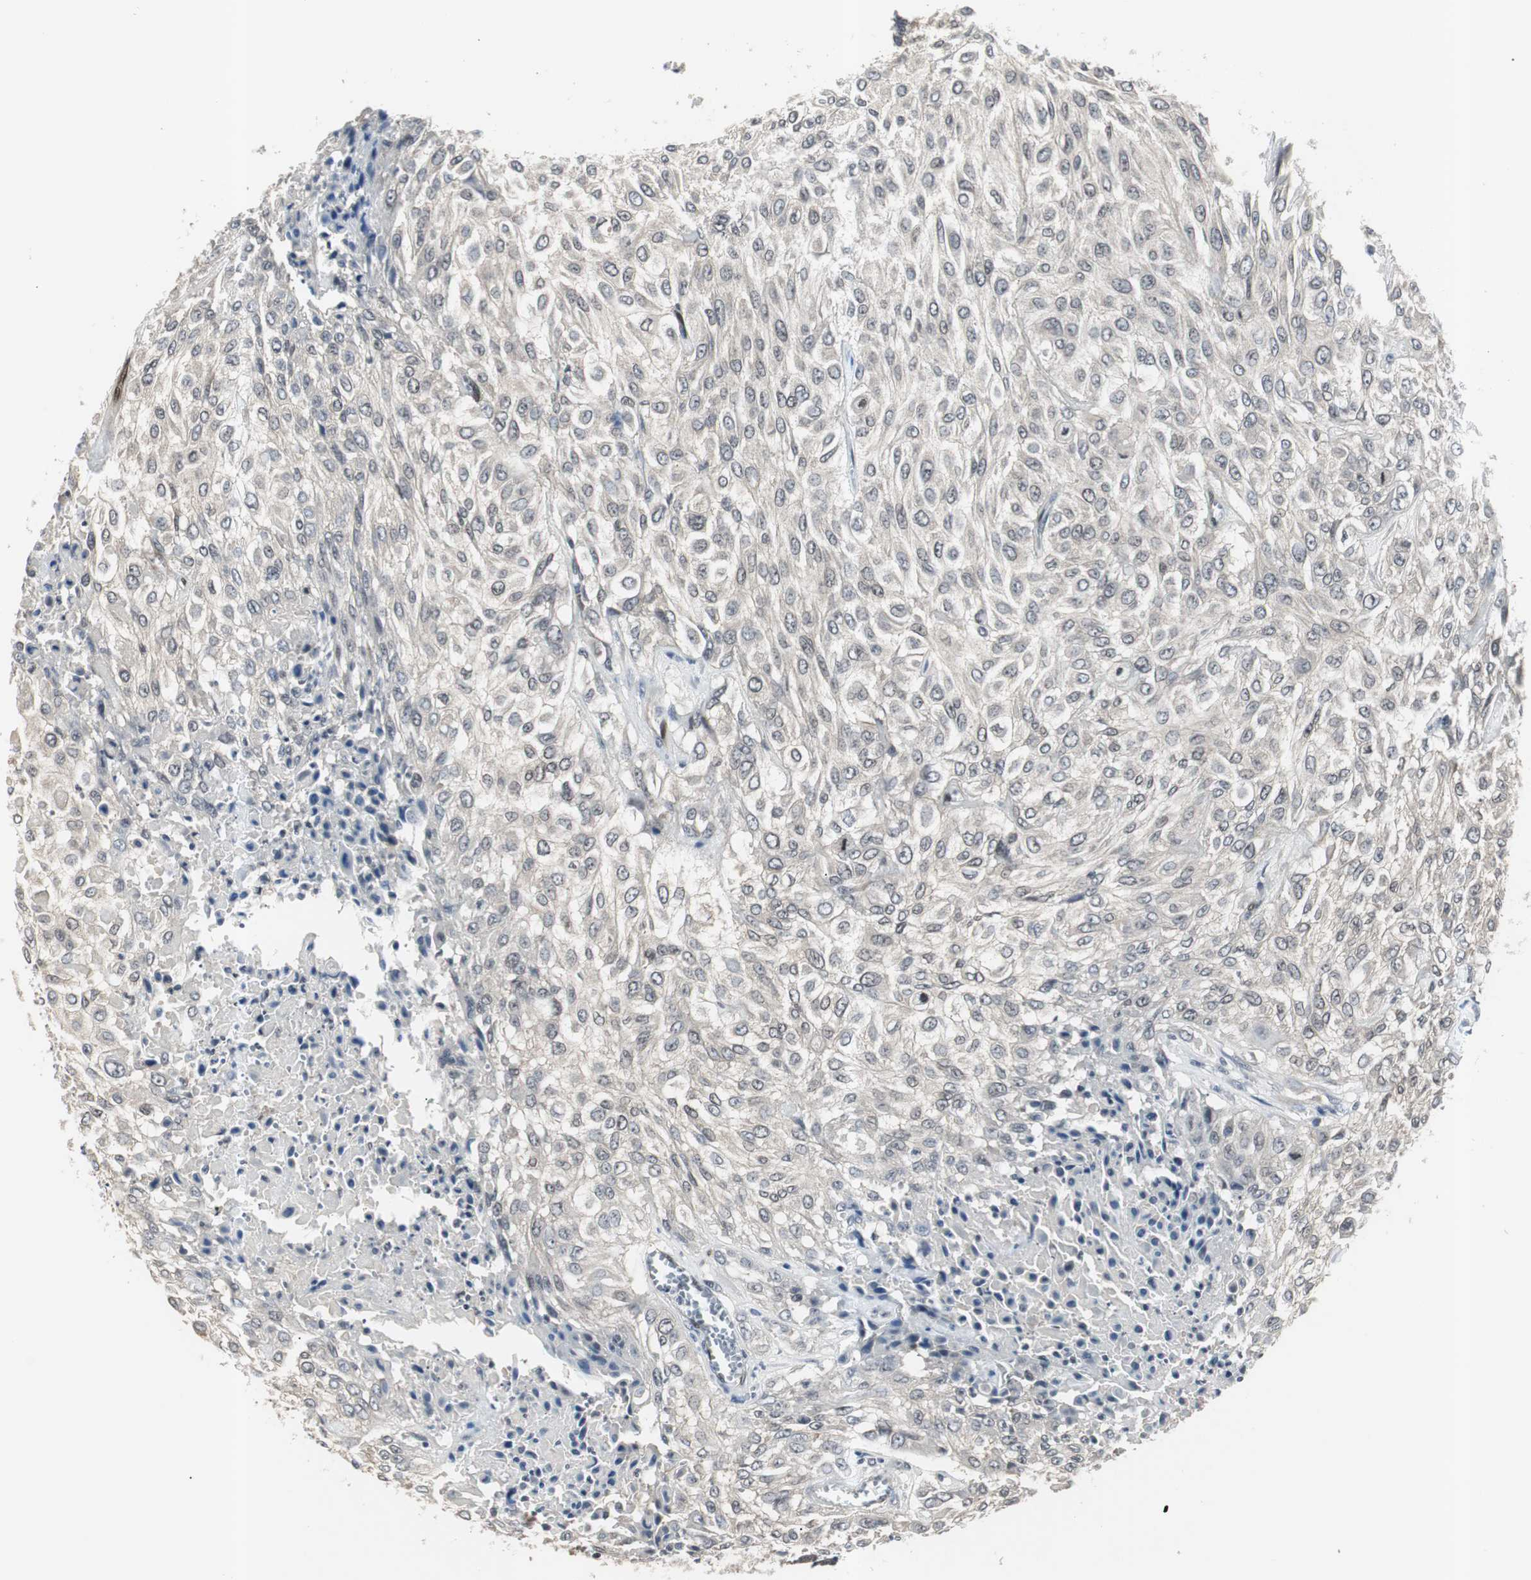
{"staining": {"intensity": "negative", "quantity": "none", "location": "none"}, "tissue": "urothelial cancer", "cell_type": "Tumor cells", "image_type": "cancer", "snomed": [{"axis": "morphology", "description": "Urothelial carcinoma, High grade"}, {"axis": "topography", "description": "Urinary bladder"}], "caption": "Tumor cells are negative for protein expression in human urothelial carcinoma (high-grade).", "gene": "SMAD1", "patient": {"sex": "male", "age": 57}}